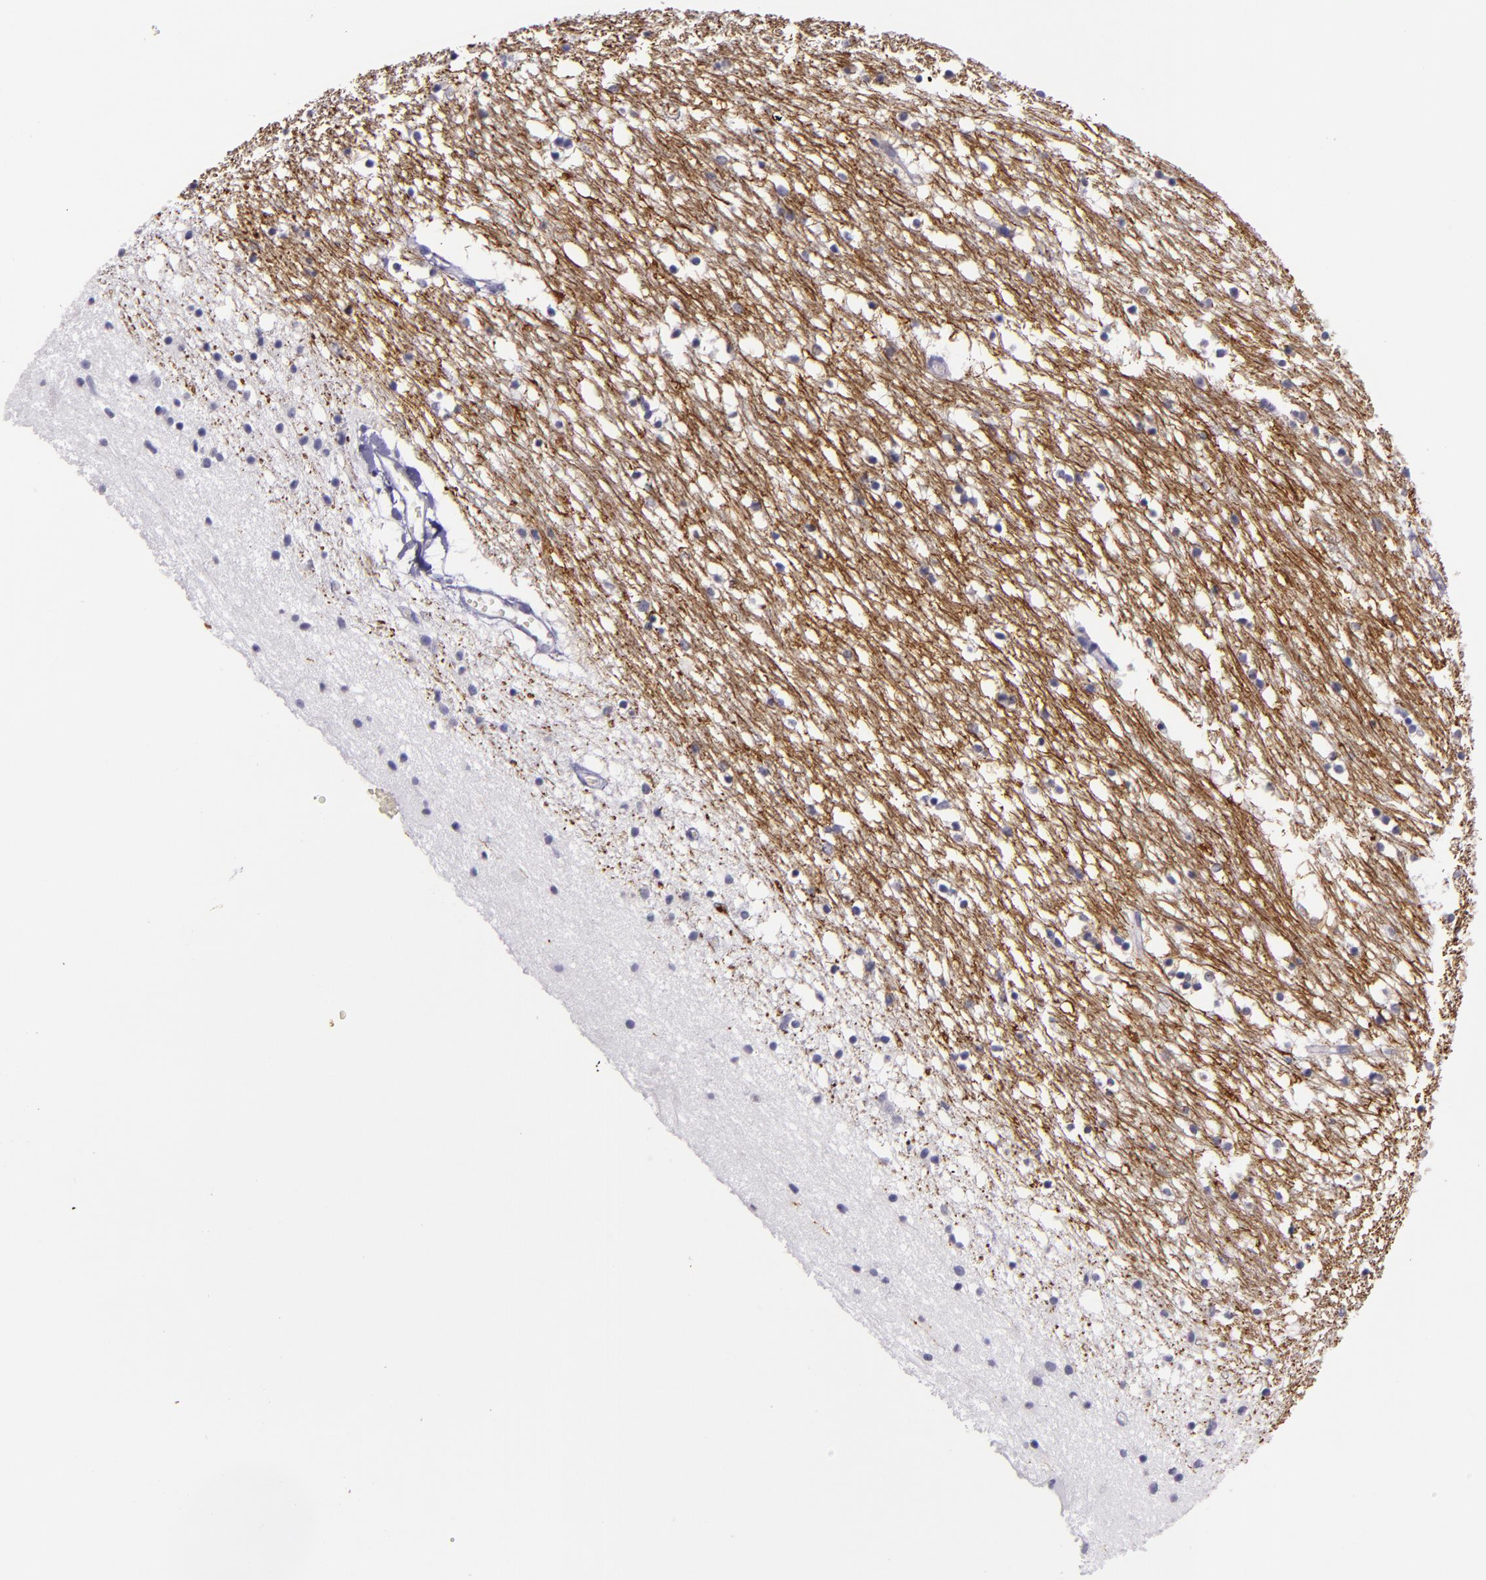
{"staining": {"intensity": "negative", "quantity": "none", "location": "none"}, "tissue": "caudate", "cell_type": "Glial cells", "image_type": "normal", "snomed": [{"axis": "morphology", "description": "Normal tissue, NOS"}, {"axis": "topography", "description": "Lateral ventricle wall"}], "caption": "Glial cells show no significant protein staining in unremarkable caudate.", "gene": "INA", "patient": {"sex": "male", "age": 45}}